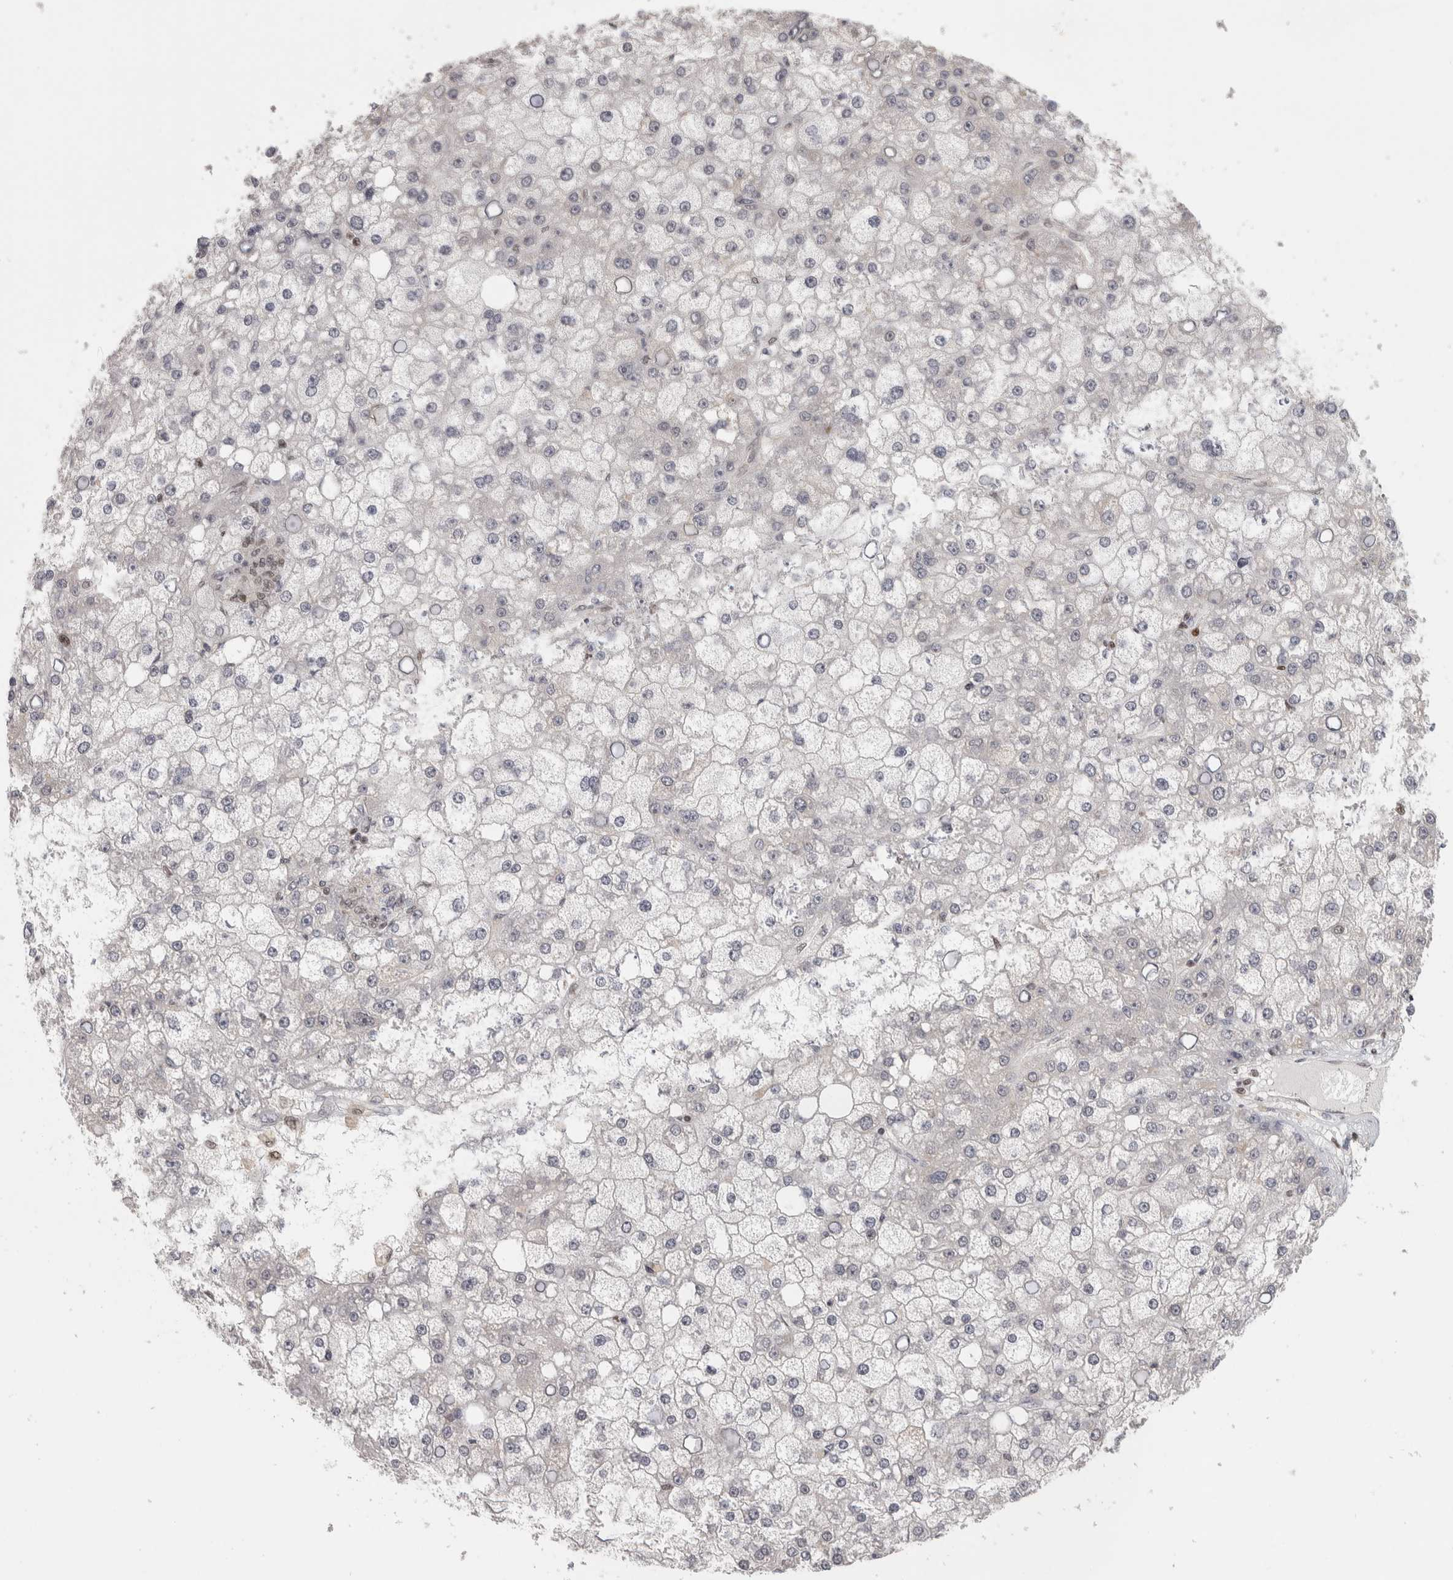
{"staining": {"intensity": "negative", "quantity": "none", "location": "none"}, "tissue": "liver cancer", "cell_type": "Tumor cells", "image_type": "cancer", "snomed": [{"axis": "morphology", "description": "Carcinoma, Hepatocellular, NOS"}, {"axis": "topography", "description": "Liver"}], "caption": "This is a micrograph of immunohistochemistry staining of liver cancer (hepatocellular carcinoma), which shows no expression in tumor cells.", "gene": "SRARP", "patient": {"sex": "male", "age": 67}}